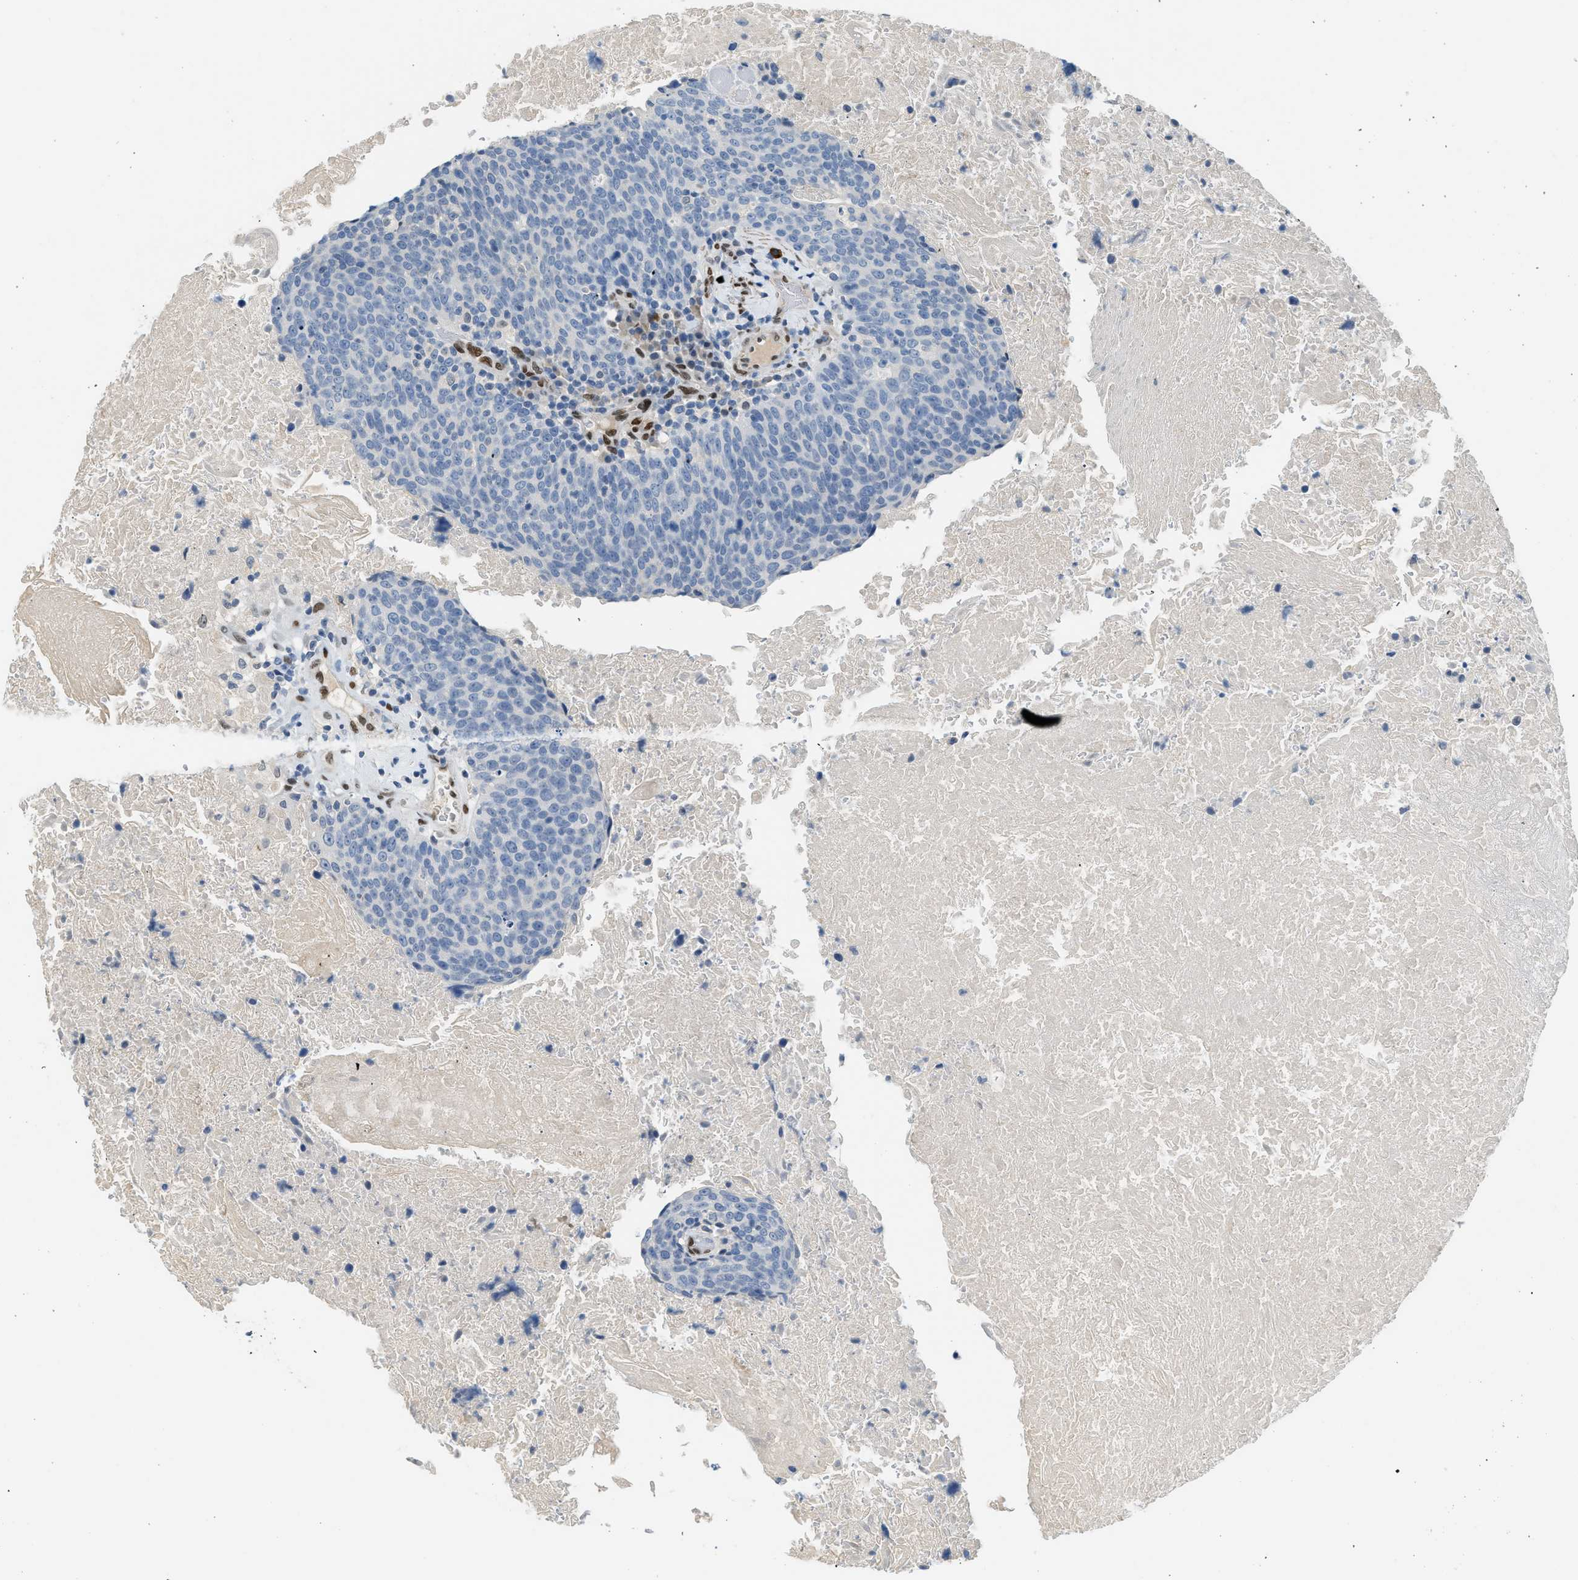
{"staining": {"intensity": "negative", "quantity": "none", "location": "none"}, "tissue": "head and neck cancer", "cell_type": "Tumor cells", "image_type": "cancer", "snomed": [{"axis": "morphology", "description": "Squamous cell carcinoma, NOS"}, {"axis": "morphology", "description": "Squamous cell carcinoma, metastatic, NOS"}, {"axis": "topography", "description": "Lymph node"}, {"axis": "topography", "description": "Head-Neck"}], "caption": "Immunohistochemistry photomicrograph of neoplastic tissue: human head and neck metastatic squamous cell carcinoma stained with DAB displays no significant protein positivity in tumor cells.", "gene": "ZBTB20", "patient": {"sex": "male", "age": 62}}